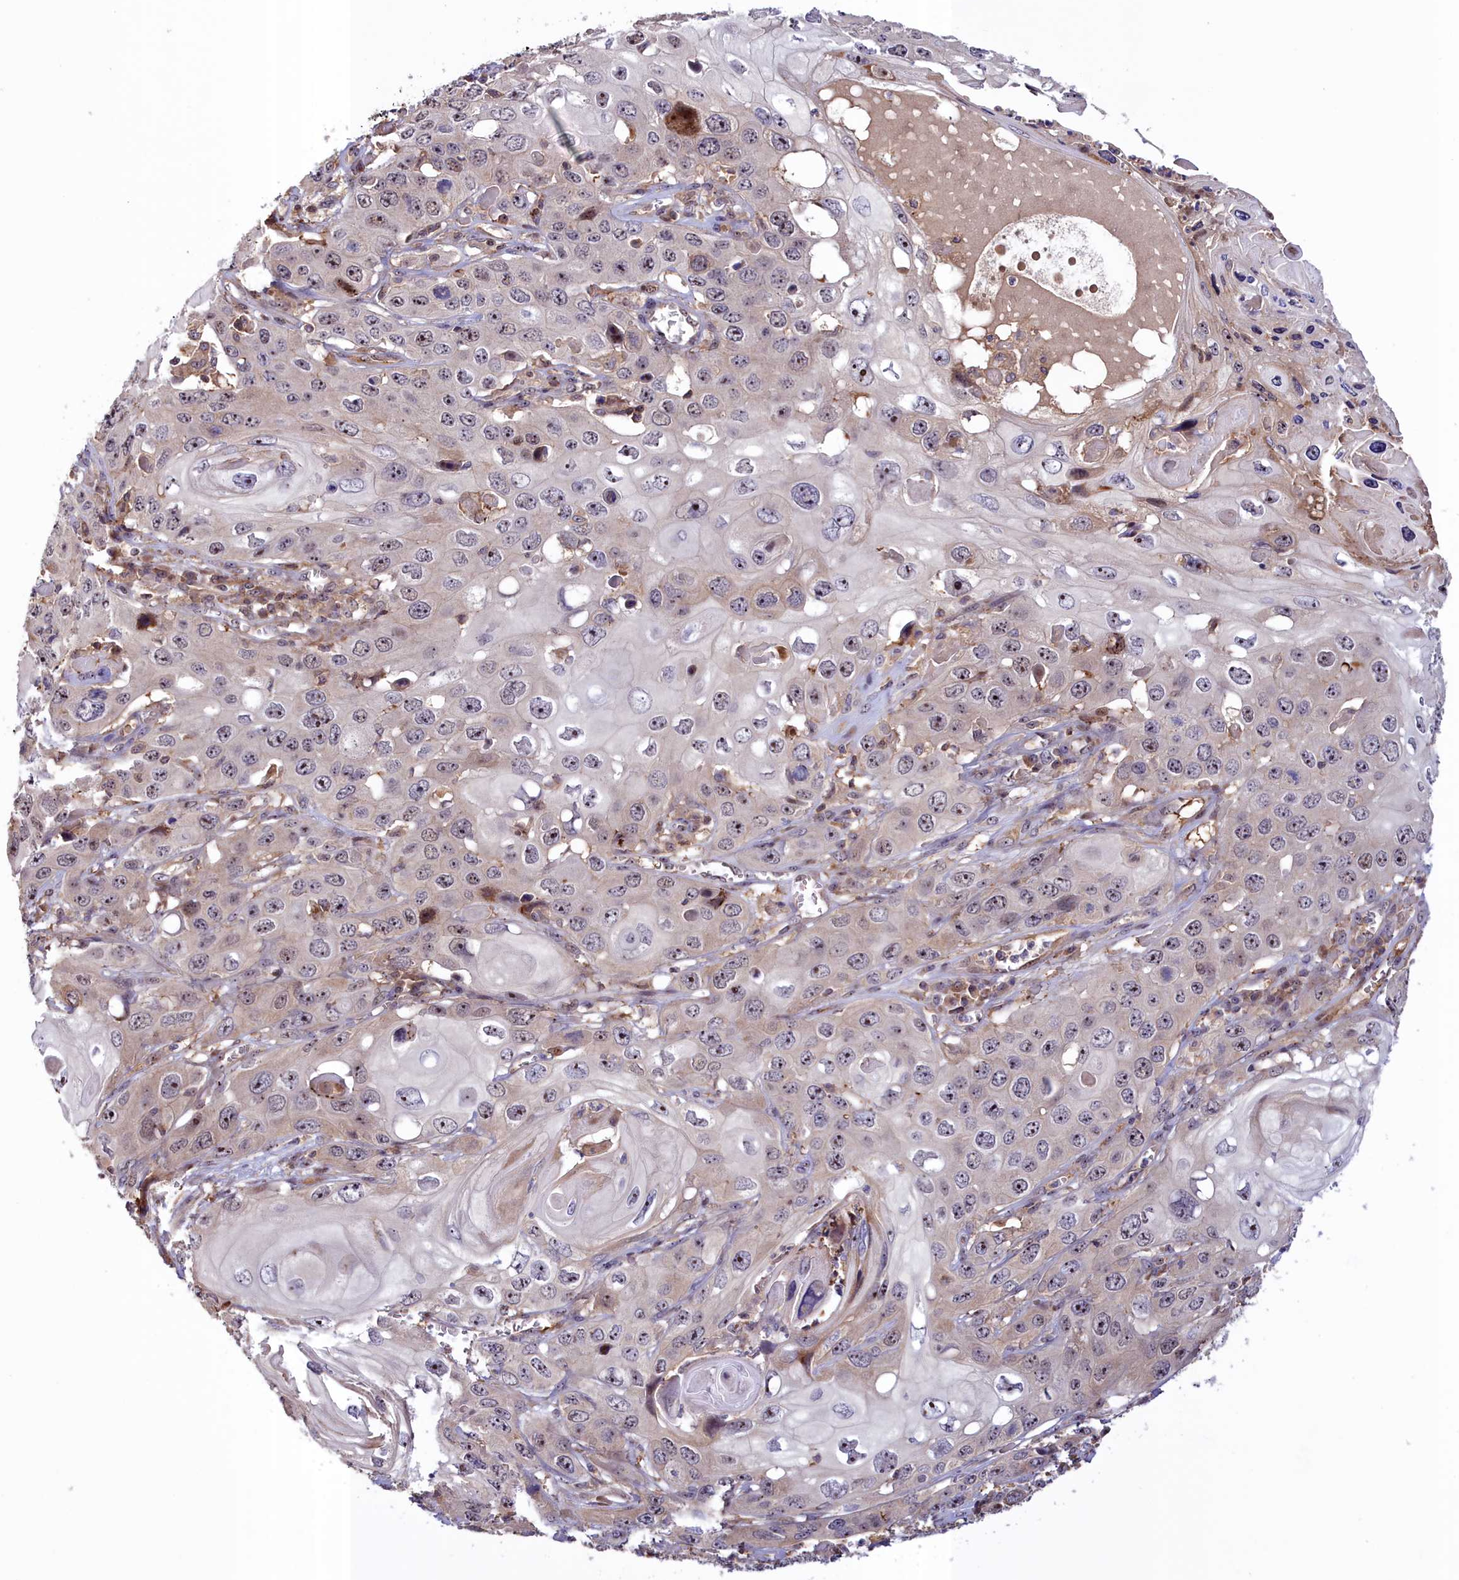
{"staining": {"intensity": "negative", "quantity": "none", "location": "none"}, "tissue": "skin cancer", "cell_type": "Tumor cells", "image_type": "cancer", "snomed": [{"axis": "morphology", "description": "Squamous cell carcinoma, NOS"}, {"axis": "topography", "description": "Skin"}], "caption": "Immunohistochemistry micrograph of human skin cancer (squamous cell carcinoma) stained for a protein (brown), which reveals no positivity in tumor cells.", "gene": "NEURL4", "patient": {"sex": "male", "age": 55}}